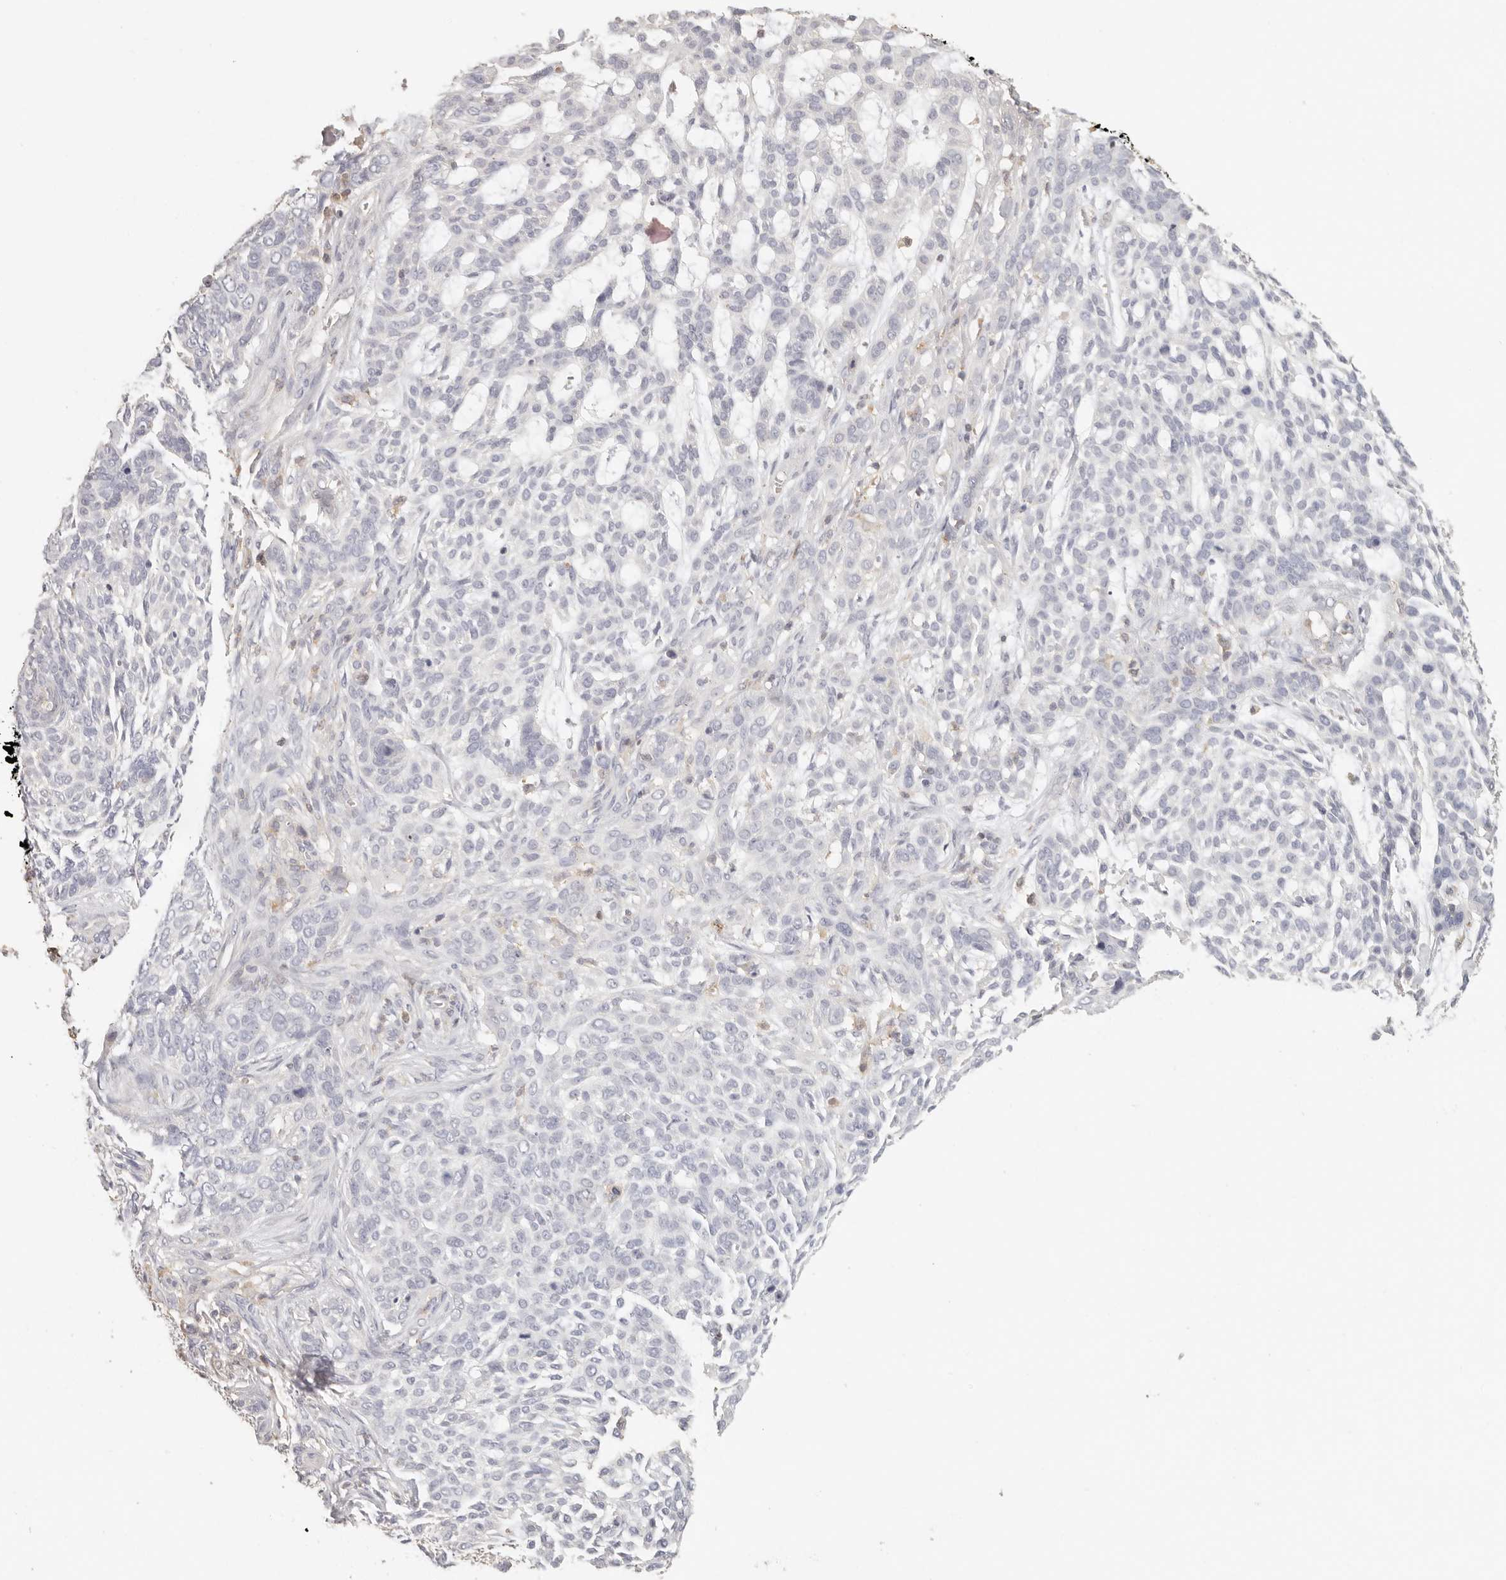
{"staining": {"intensity": "negative", "quantity": "none", "location": "none"}, "tissue": "skin cancer", "cell_type": "Tumor cells", "image_type": "cancer", "snomed": [{"axis": "morphology", "description": "Basal cell carcinoma"}, {"axis": "topography", "description": "Skin"}], "caption": "The micrograph demonstrates no significant positivity in tumor cells of skin cancer.", "gene": "CSK", "patient": {"sex": "female", "age": 64}}